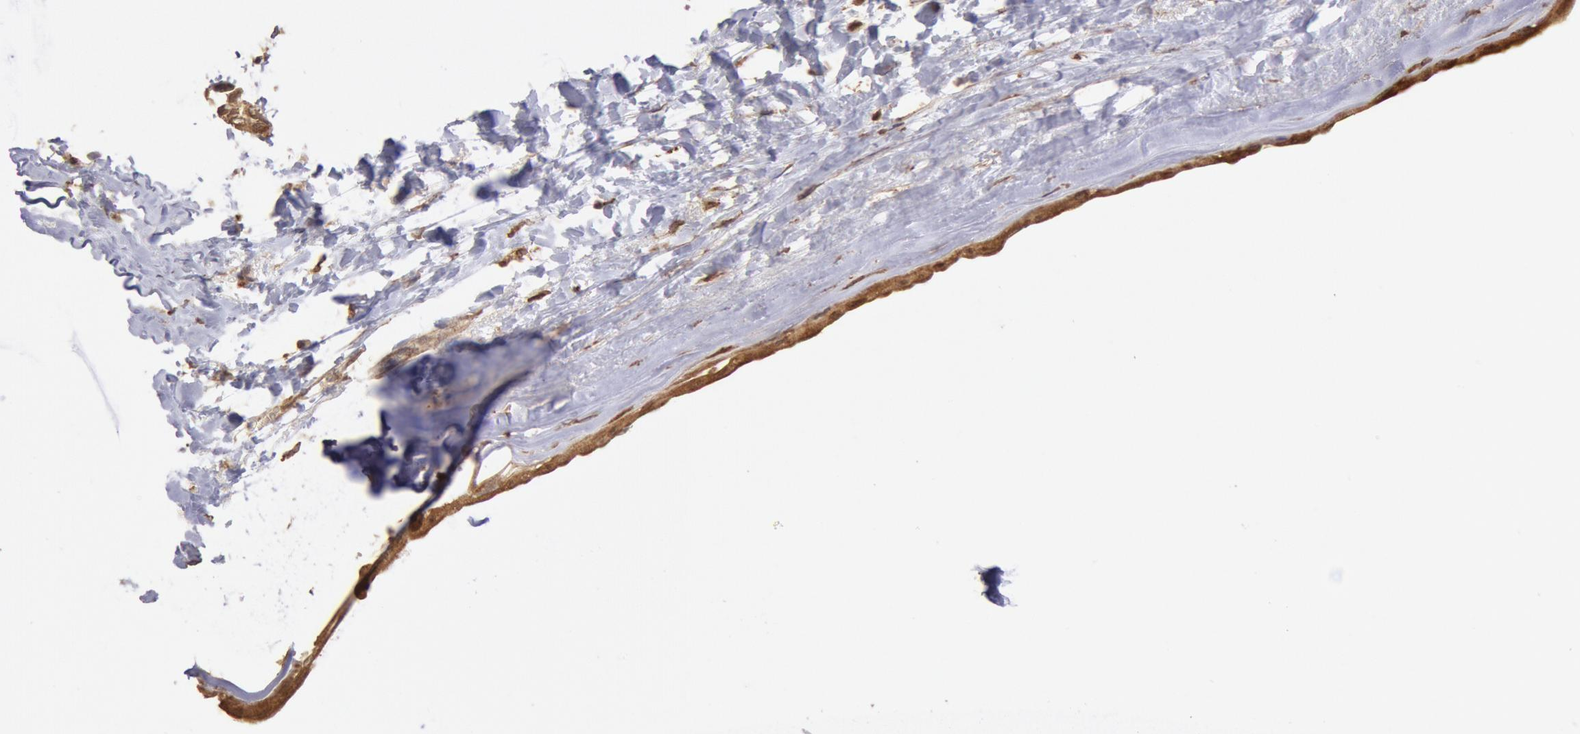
{"staining": {"intensity": "moderate", "quantity": ">75%", "location": "cytoplasmic/membranous,nuclear"}, "tissue": "breast cancer", "cell_type": "Tumor cells", "image_type": "cancer", "snomed": [{"axis": "morphology", "description": "Duct carcinoma"}, {"axis": "topography", "description": "Breast"}], "caption": "Human breast intraductal carcinoma stained for a protein (brown) demonstrates moderate cytoplasmic/membranous and nuclear positive expression in approximately >75% of tumor cells.", "gene": "COMT", "patient": {"sex": "female", "age": 54}}